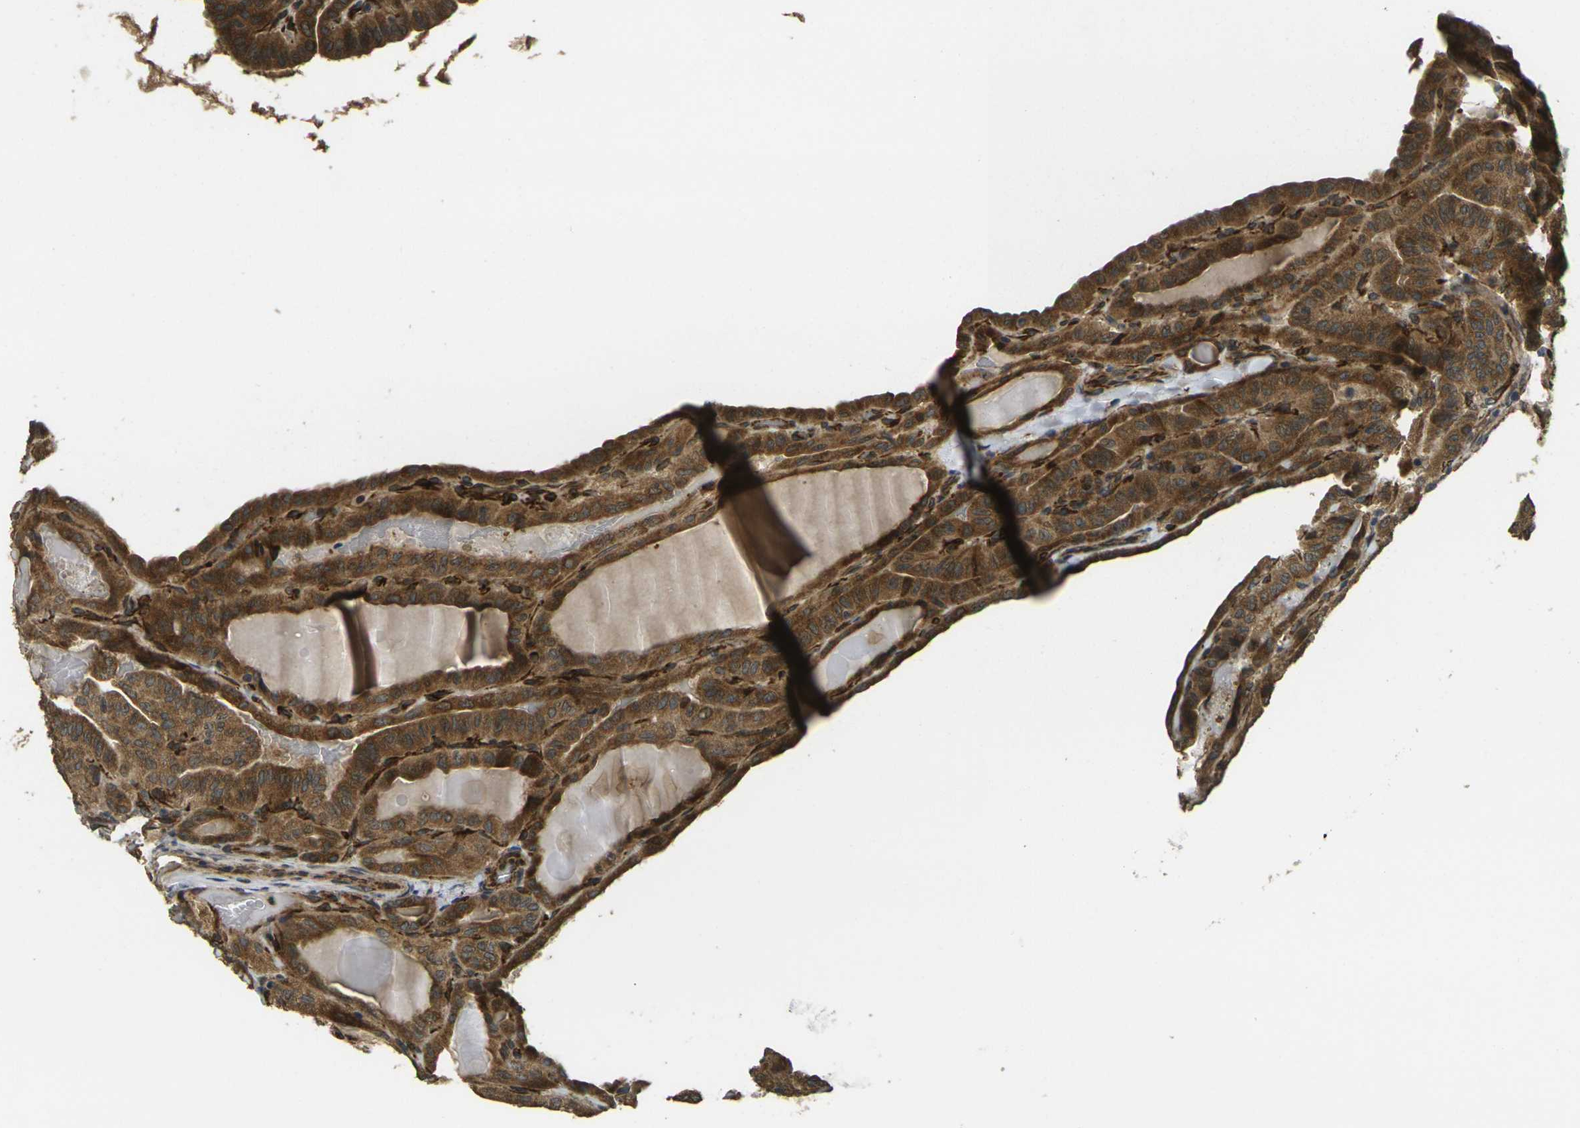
{"staining": {"intensity": "strong", "quantity": ">75%", "location": "cytoplasmic/membranous"}, "tissue": "thyroid cancer", "cell_type": "Tumor cells", "image_type": "cancer", "snomed": [{"axis": "morphology", "description": "Papillary adenocarcinoma, NOS"}, {"axis": "topography", "description": "Thyroid gland"}], "caption": "This histopathology image demonstrates immunohistochemistry staining of human thyroid papillary adenocarcinoma, with high strong cytoplasmic/membranous positivity in about >75% of tumor cells.", "gene": "FUT11", "patient": {"sex": "male", "age": 77}}